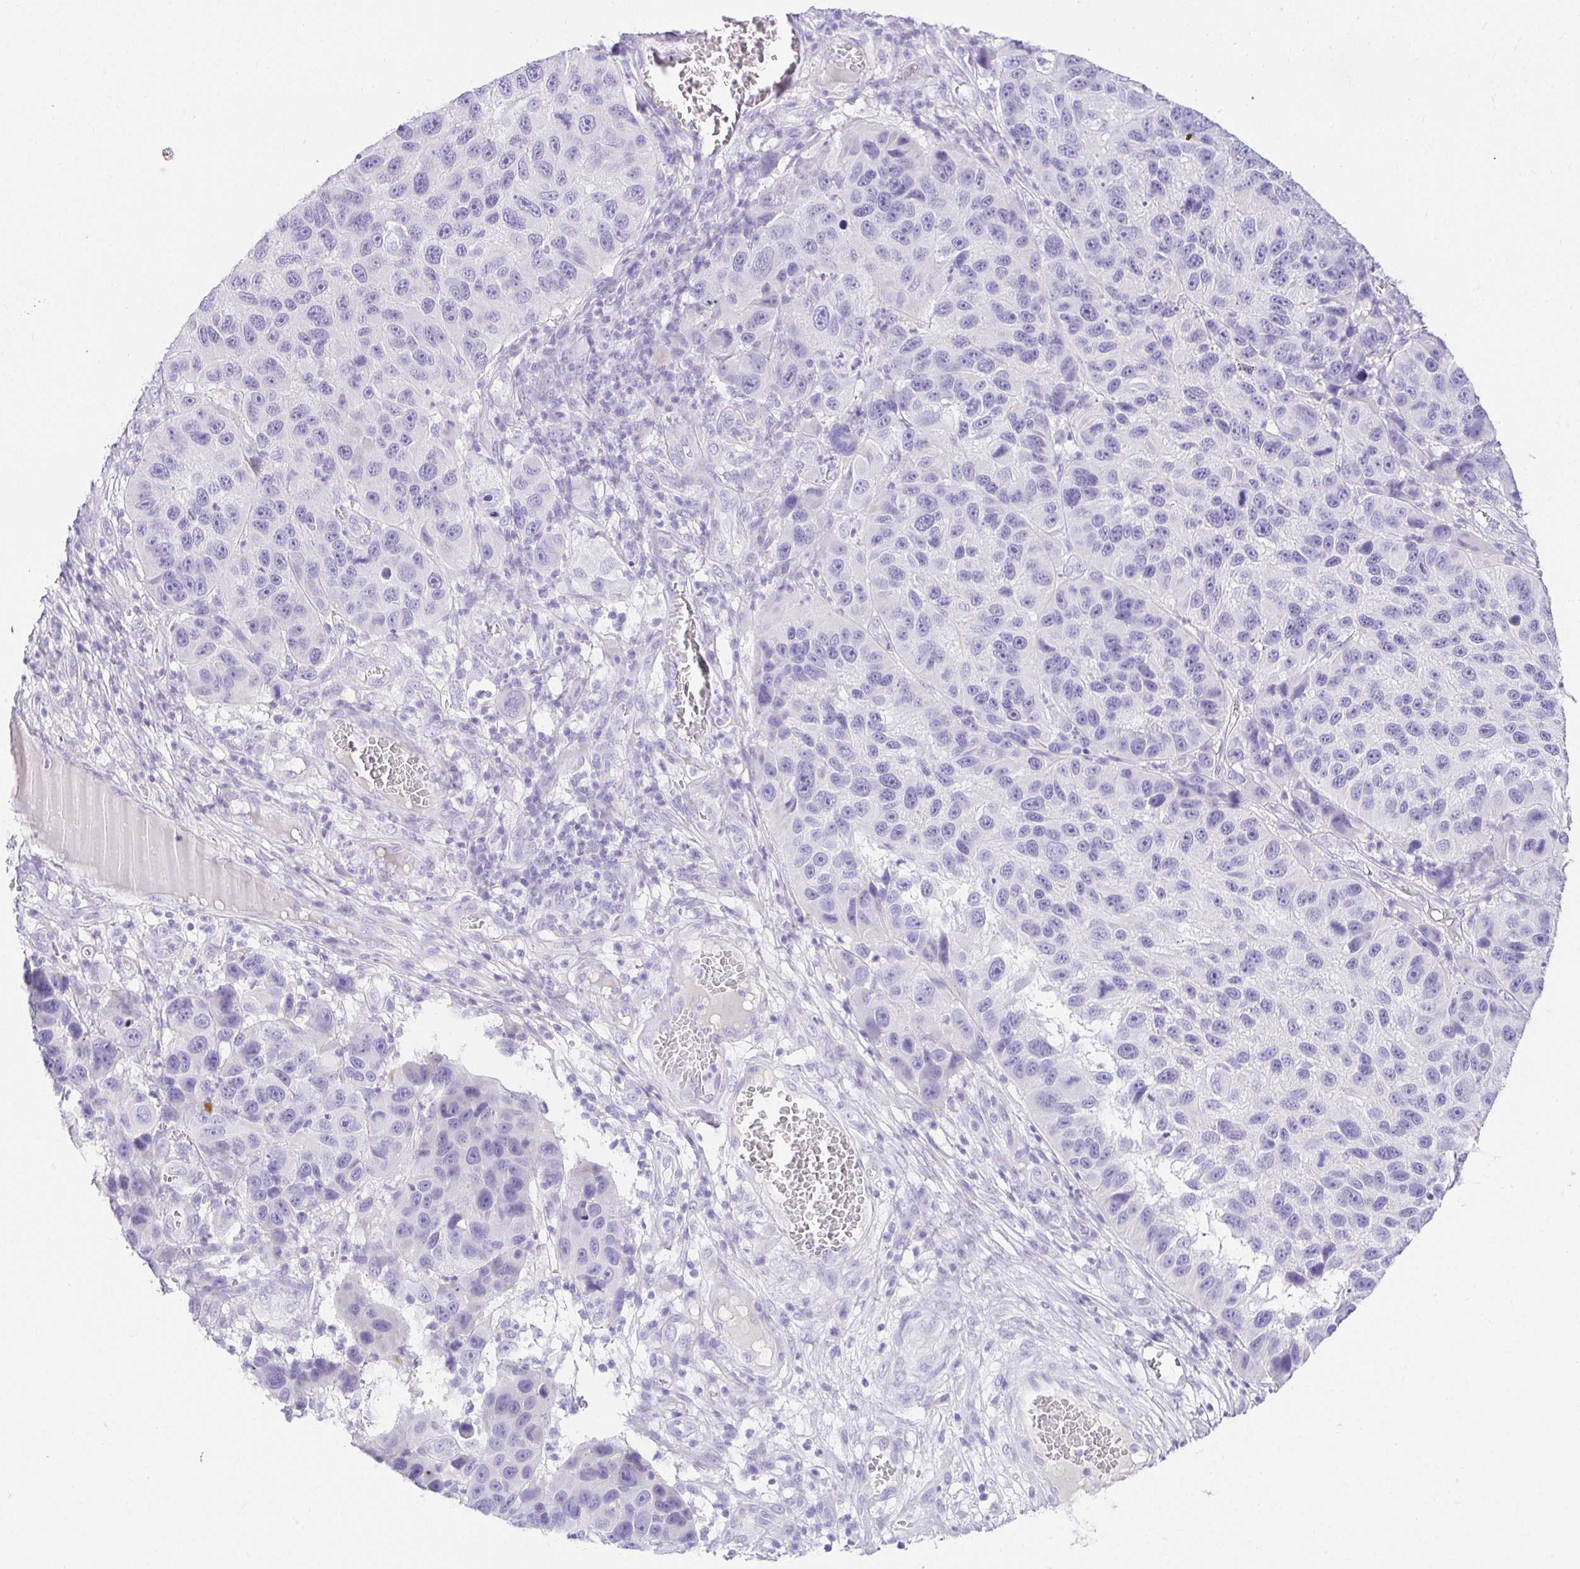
{"staining": {"intensity": "negative", "quantity": "none", "location": "none"}, "tissue": "melanoma", "cell_type": "Tumor cells", "image_type": "cancer", "snomed": [{"axis": "morphology", "description": "Malignant melanoma, NOS"}, {"axis": "topography", "description": "Skin"}], "caption": "Malignant melanoma stained for a protein using immunohistochemistry exhibits no staining tumor cells.", "gene": "CHAT", "patient": {"sex": "male", "age": 53}}